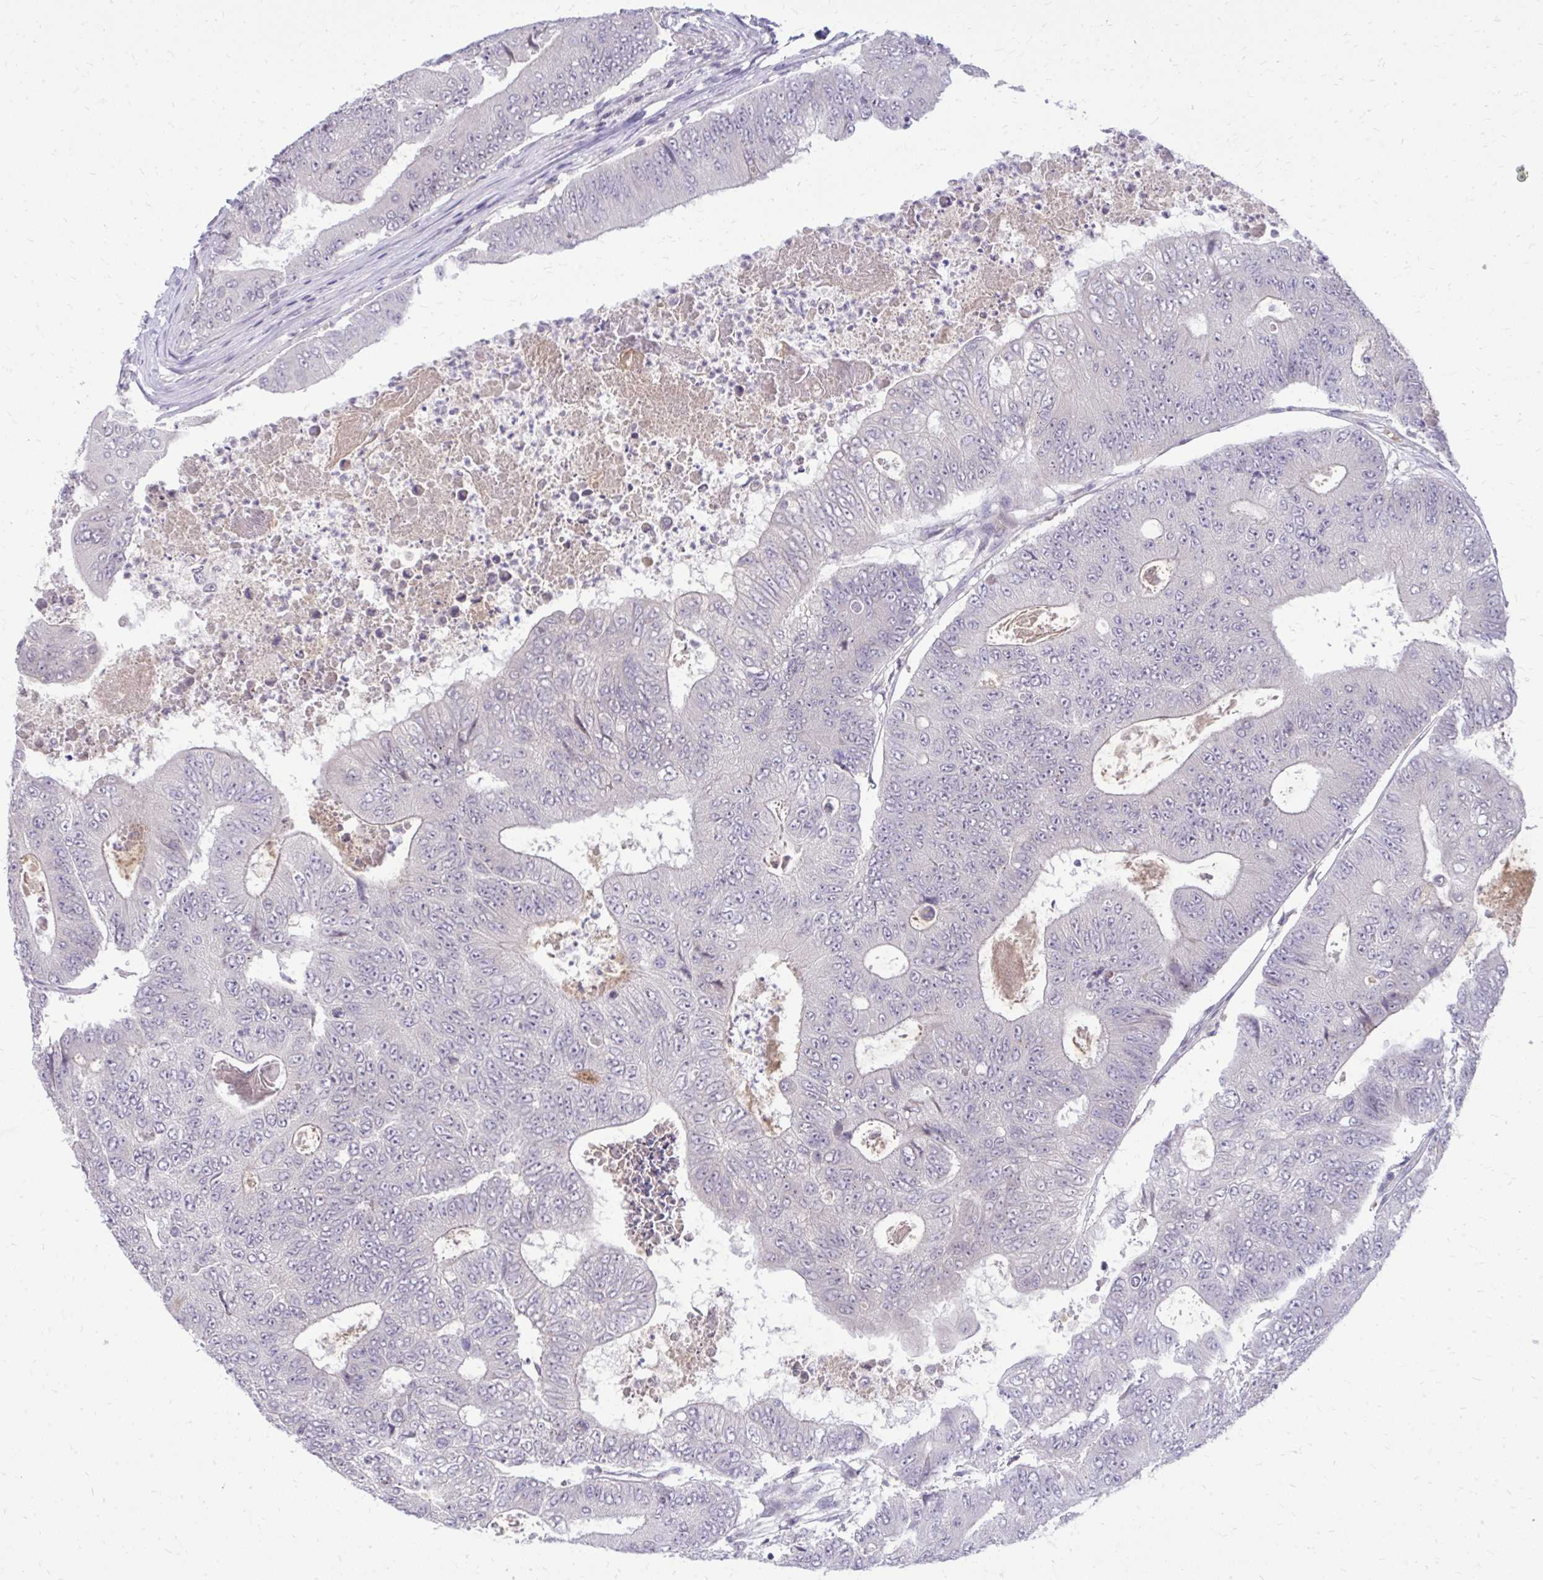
{"staining": {"intensity": "negative", "quantity": "none", "location": "none"}, "tissue": "colorectal cancer", "cell_type": "Tumor cells", "image_type": "cancer", "snomed": [{"axis": "morphology", "description": "Adenocarcinoma, NOS"}, {"axis": "topography", "description": "Colon"}], "caption": "Tumor cells are negative for protein expression in human colorectal adenocarcinoma.", "gene": "DPY19L1", "patient": {"sex": "female", "age": 48}}